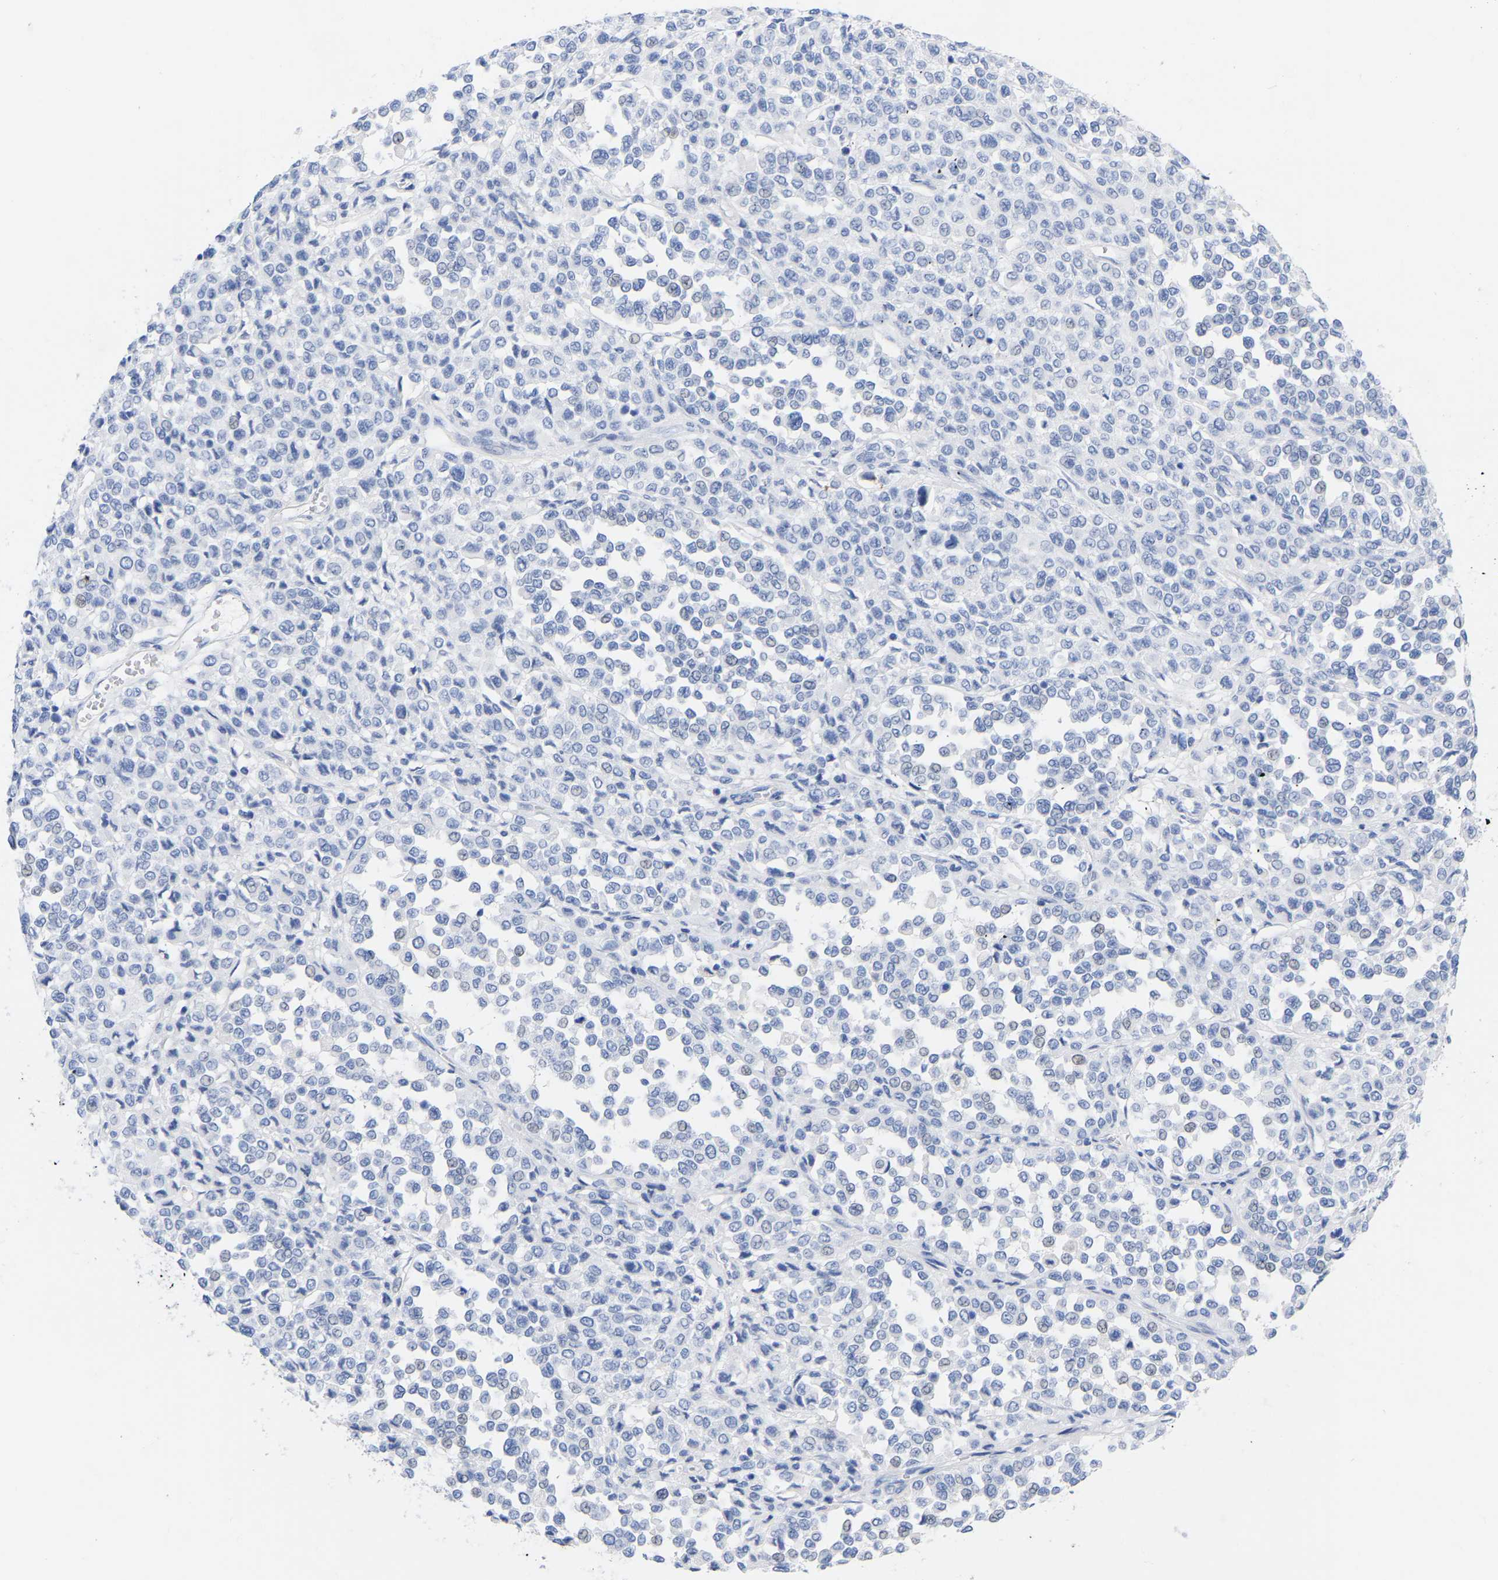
{"staining": {"intensity": "negative", "quantity": "none", "location": "none"}, "tissue": "melanoma", "cell_type": "Tumor cells", "image_type": "cancer", "snomed": [{"axis": "morphology", "description": "Malignant melanoma, Metastatic site"}, {"axis": "topography", "description": "Pancreas"}], "caption": "An image of malignant melanoma (metastatic site) stained for a protein exhibits no brown staining in tumor cells.", "gene": "ZNF629", "patient": {"sex": "female", "age": 30}}